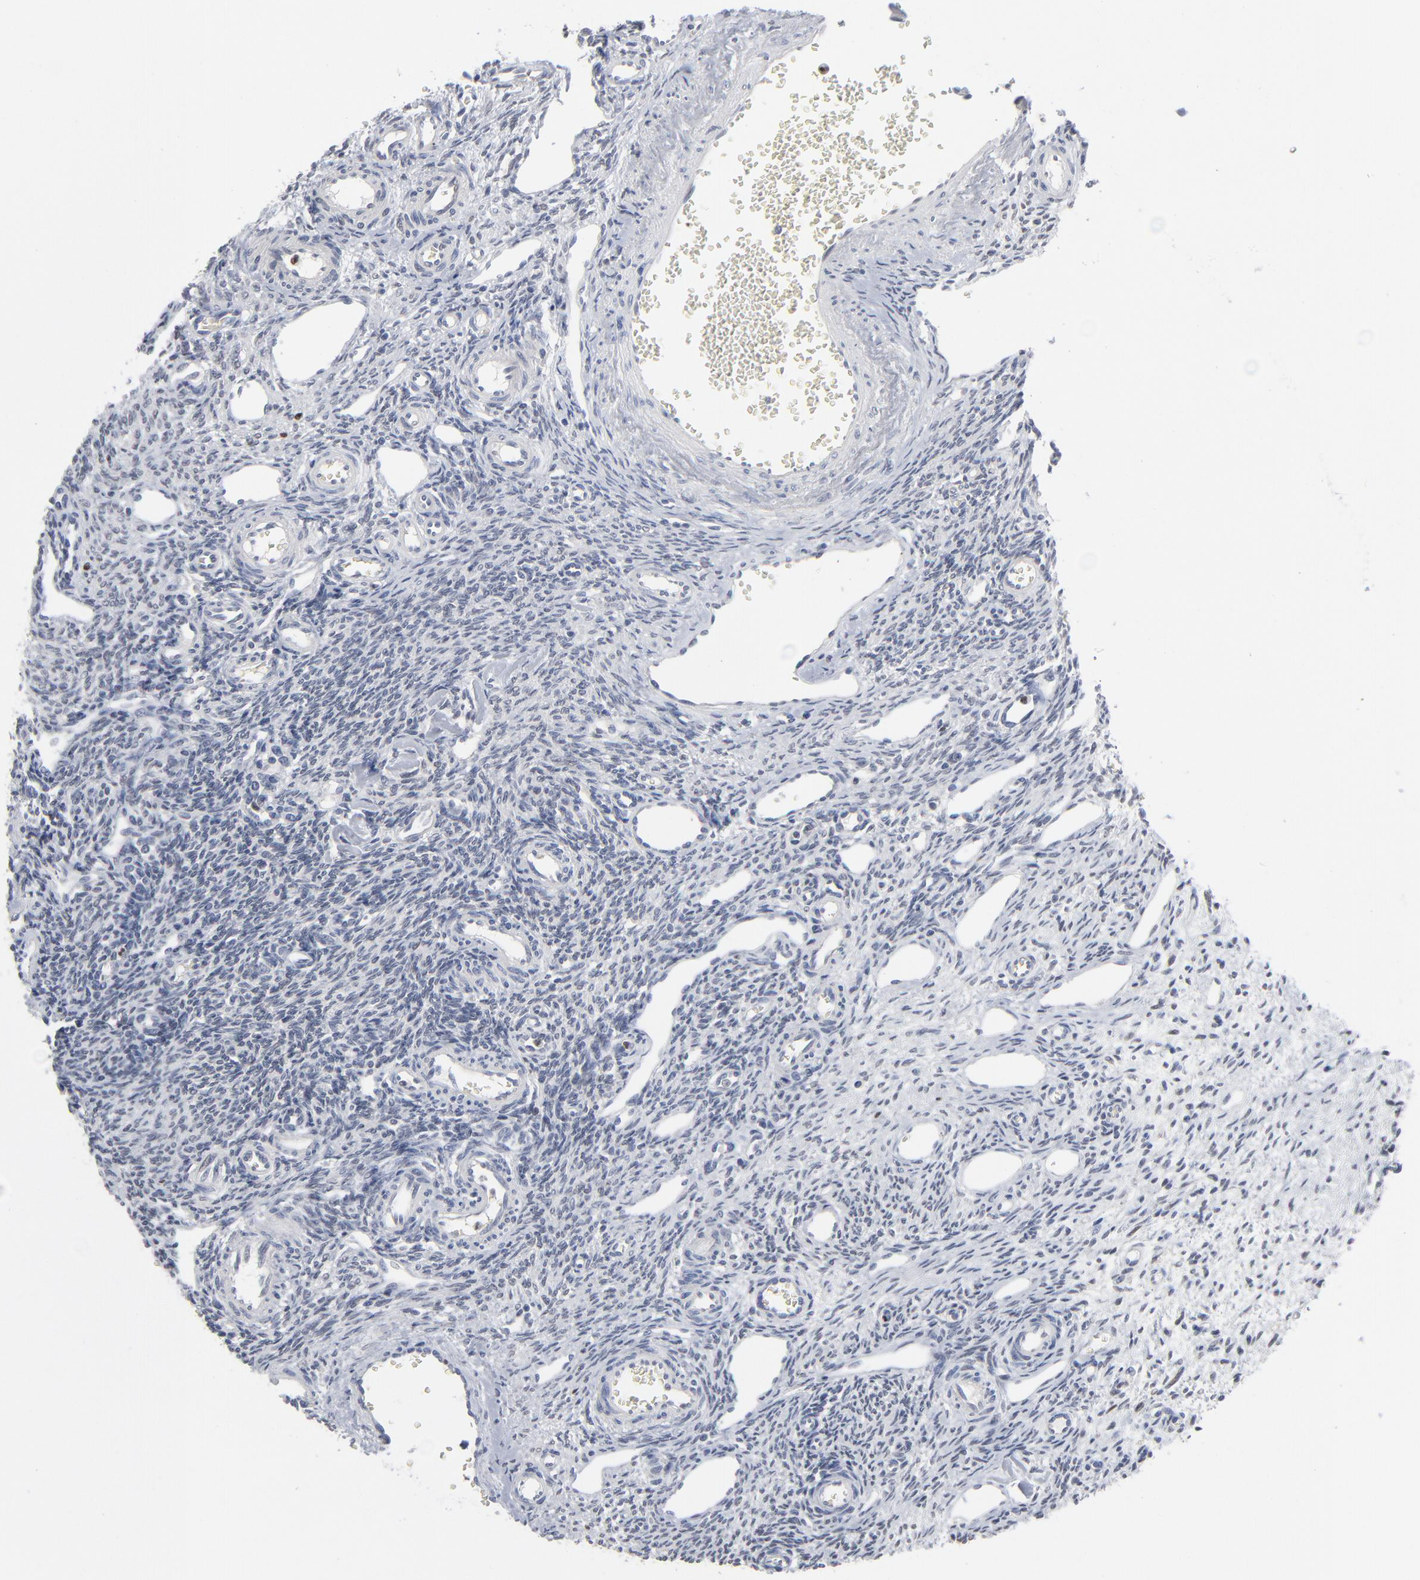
{"staining": {"intensity": "negative", "quantity": "none", "location": "none"}, "tissue": "ovary", "cell_type": "Follicle cells", "image_type": "normal", "snomed": [{"axis": "morphology", "description": "Normal tissue, NOS"}, {"axis": "topography", "description": "Ovary"}], "caption": "Immunohistochemistry micrograph of unremarkable ovary: ovary stained with DAB shows no significant protein positivity in follicle cells.", "gene": "FOXN2", "patient": {"sex": "female", "age": 33}}